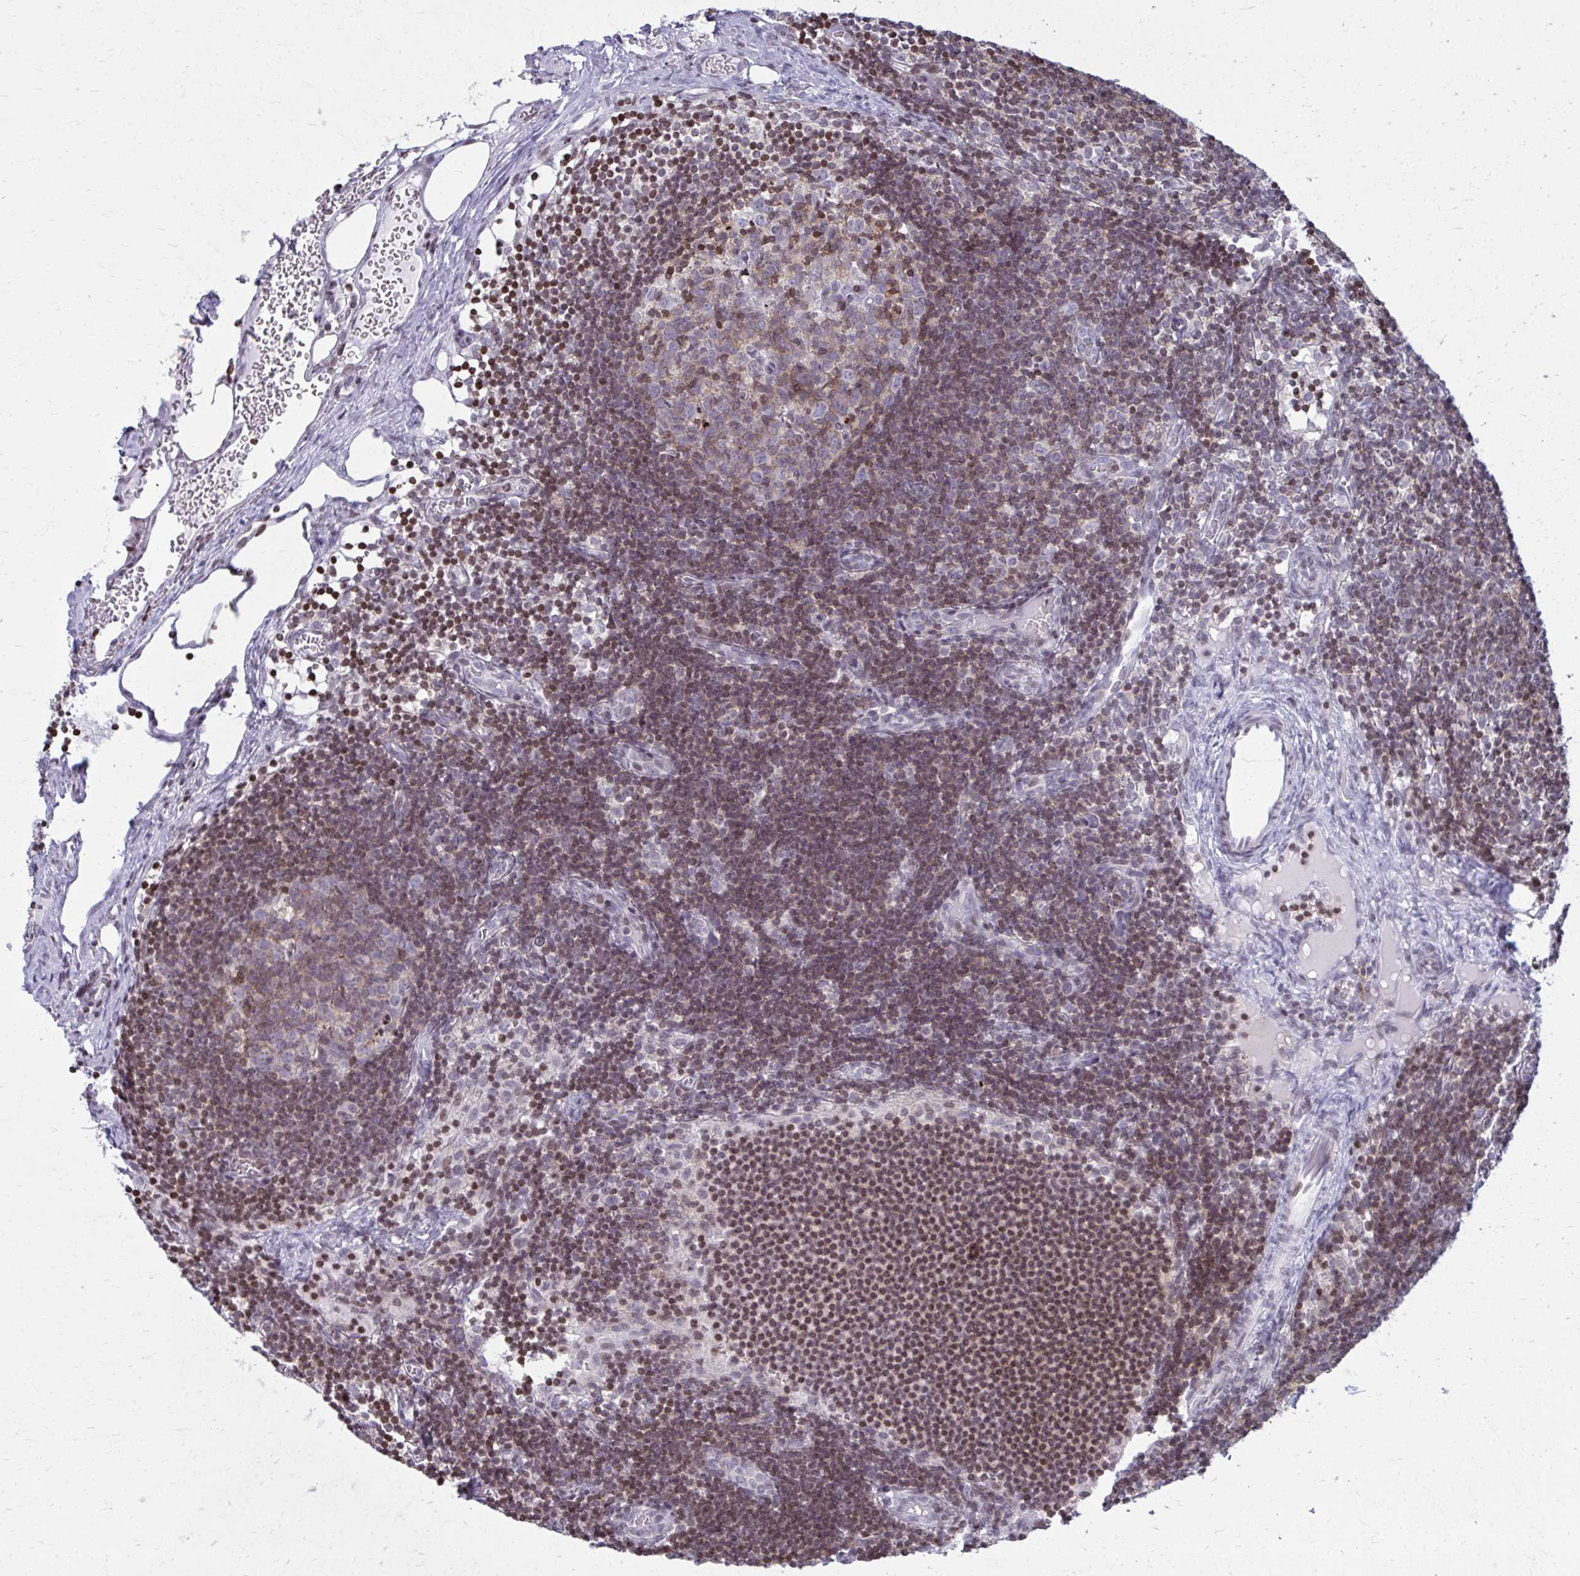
{"staining": {"intensity": "moderate", "quantity": "25%-75%", "location": "cytoplasmic/membranous"}, "tissue": "lymph node", "cell_type": "Germinal center cells", "image_type": "normal", "snomed": [{"axis": "morphology", "description": "Normal tissue, NOS"}, {"axis": "topography", "description": "Lymph node"}], "caption": "This is a photomicrograph of immunohistochemistry (IHC) staining of benign lymph node, which shows moderate staining in the cytoplasmic/membranous of germinal center cells.", "gene": "AP5M1", "patient": {"sex": "female", "age": 31}}